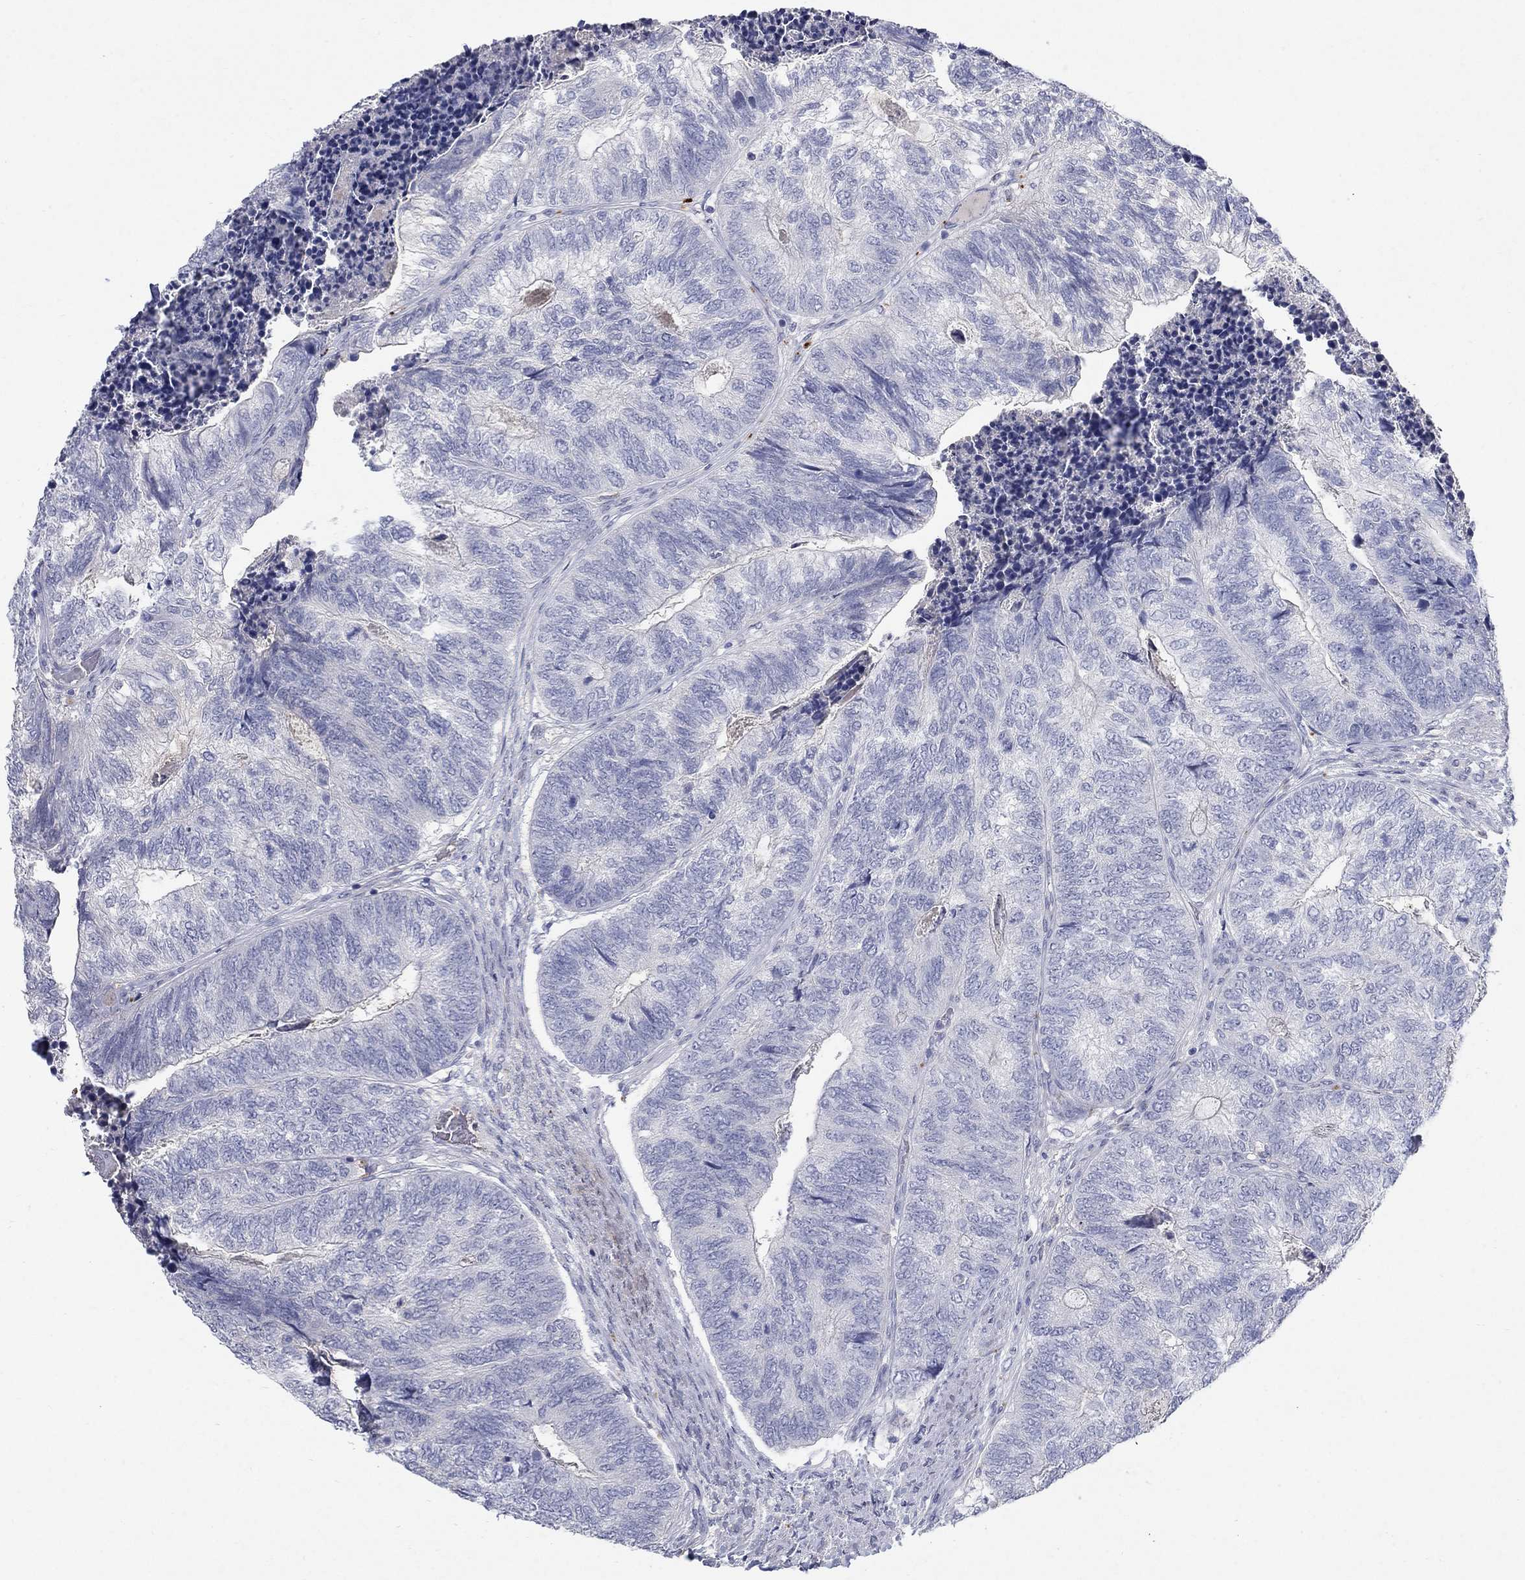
{"staining": {"intensity": "negative", "quantity": "none", "location": "none"}, "tissue": "colorectal cancer", "cell_type": "Tumor cells", "image_type": "cancer", "snomed": [{"axis": "morphology", "description": "Adenocarcinoma, NOS"}, {"axis": "topography", "description": "Colon"}], "caption": "IHC photomicrograph of adenocarcinoma (colorectal) stained for a protein (brown), which shows no positivity in tumor cells.", "gene": "TMEM249", "patient": {"sex": "female", "age": 67}}